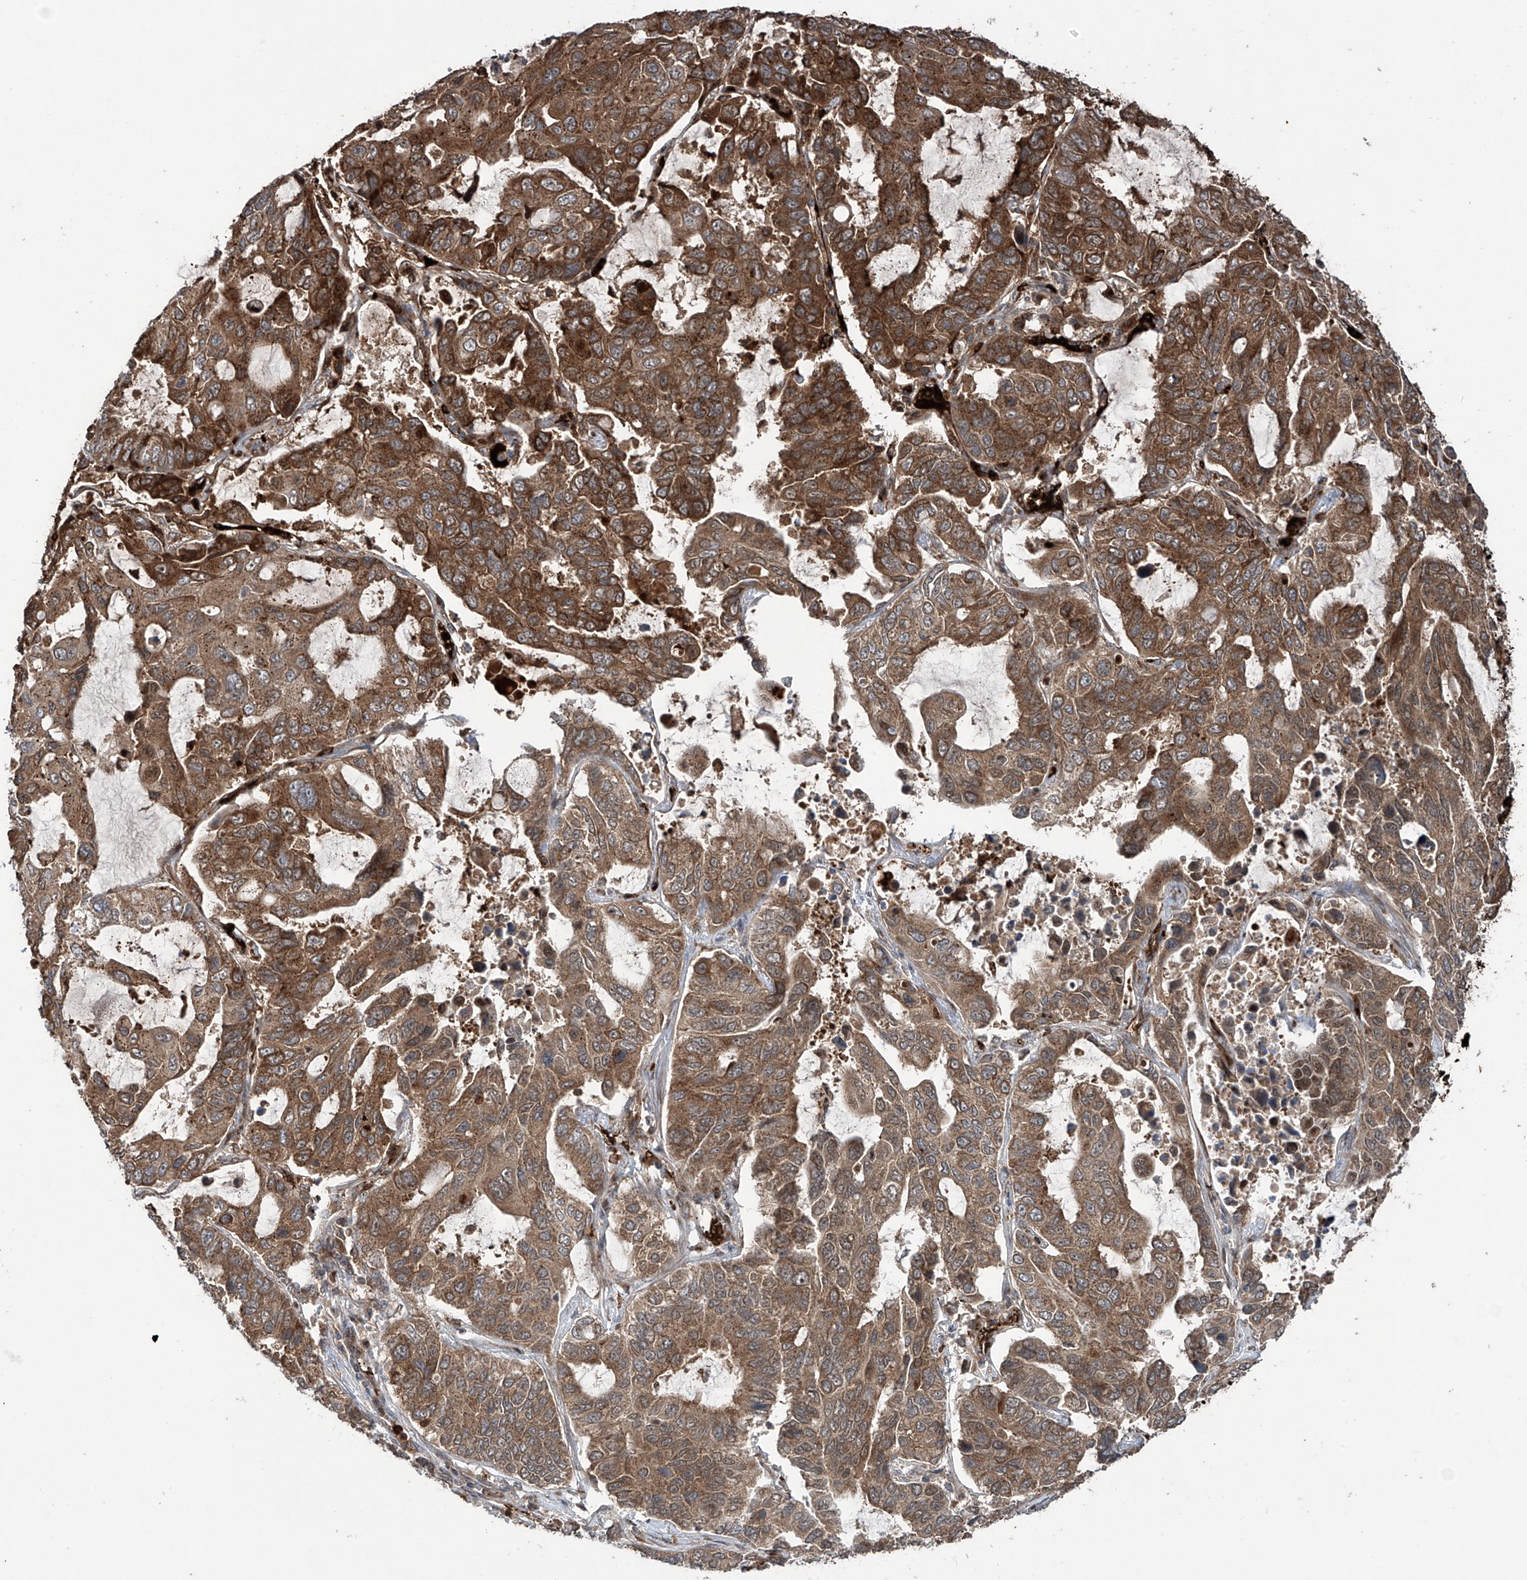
{"staining": {"intensity": "strong", "quantity": "25%-75%", "location": "cytoplasmic/membranous"}, "tissue": "lung cancer", "cell_type": "Tumor cells", "image_type": "cancer", "snomed": [{"axis": "morphology", "description": "Adenocarcinoma, NOS"}, {"axis": "topography", "description": "Lung"}], "caption": "Adenocarcinoma (lung) was stained to show a protein in brown. There is high levels of strong cytoplasmic/membranous staining in about 25%-75% of tumor cells.", "gene": "ZDHHC9", "patient": {"sex": "male", "age": 64}}